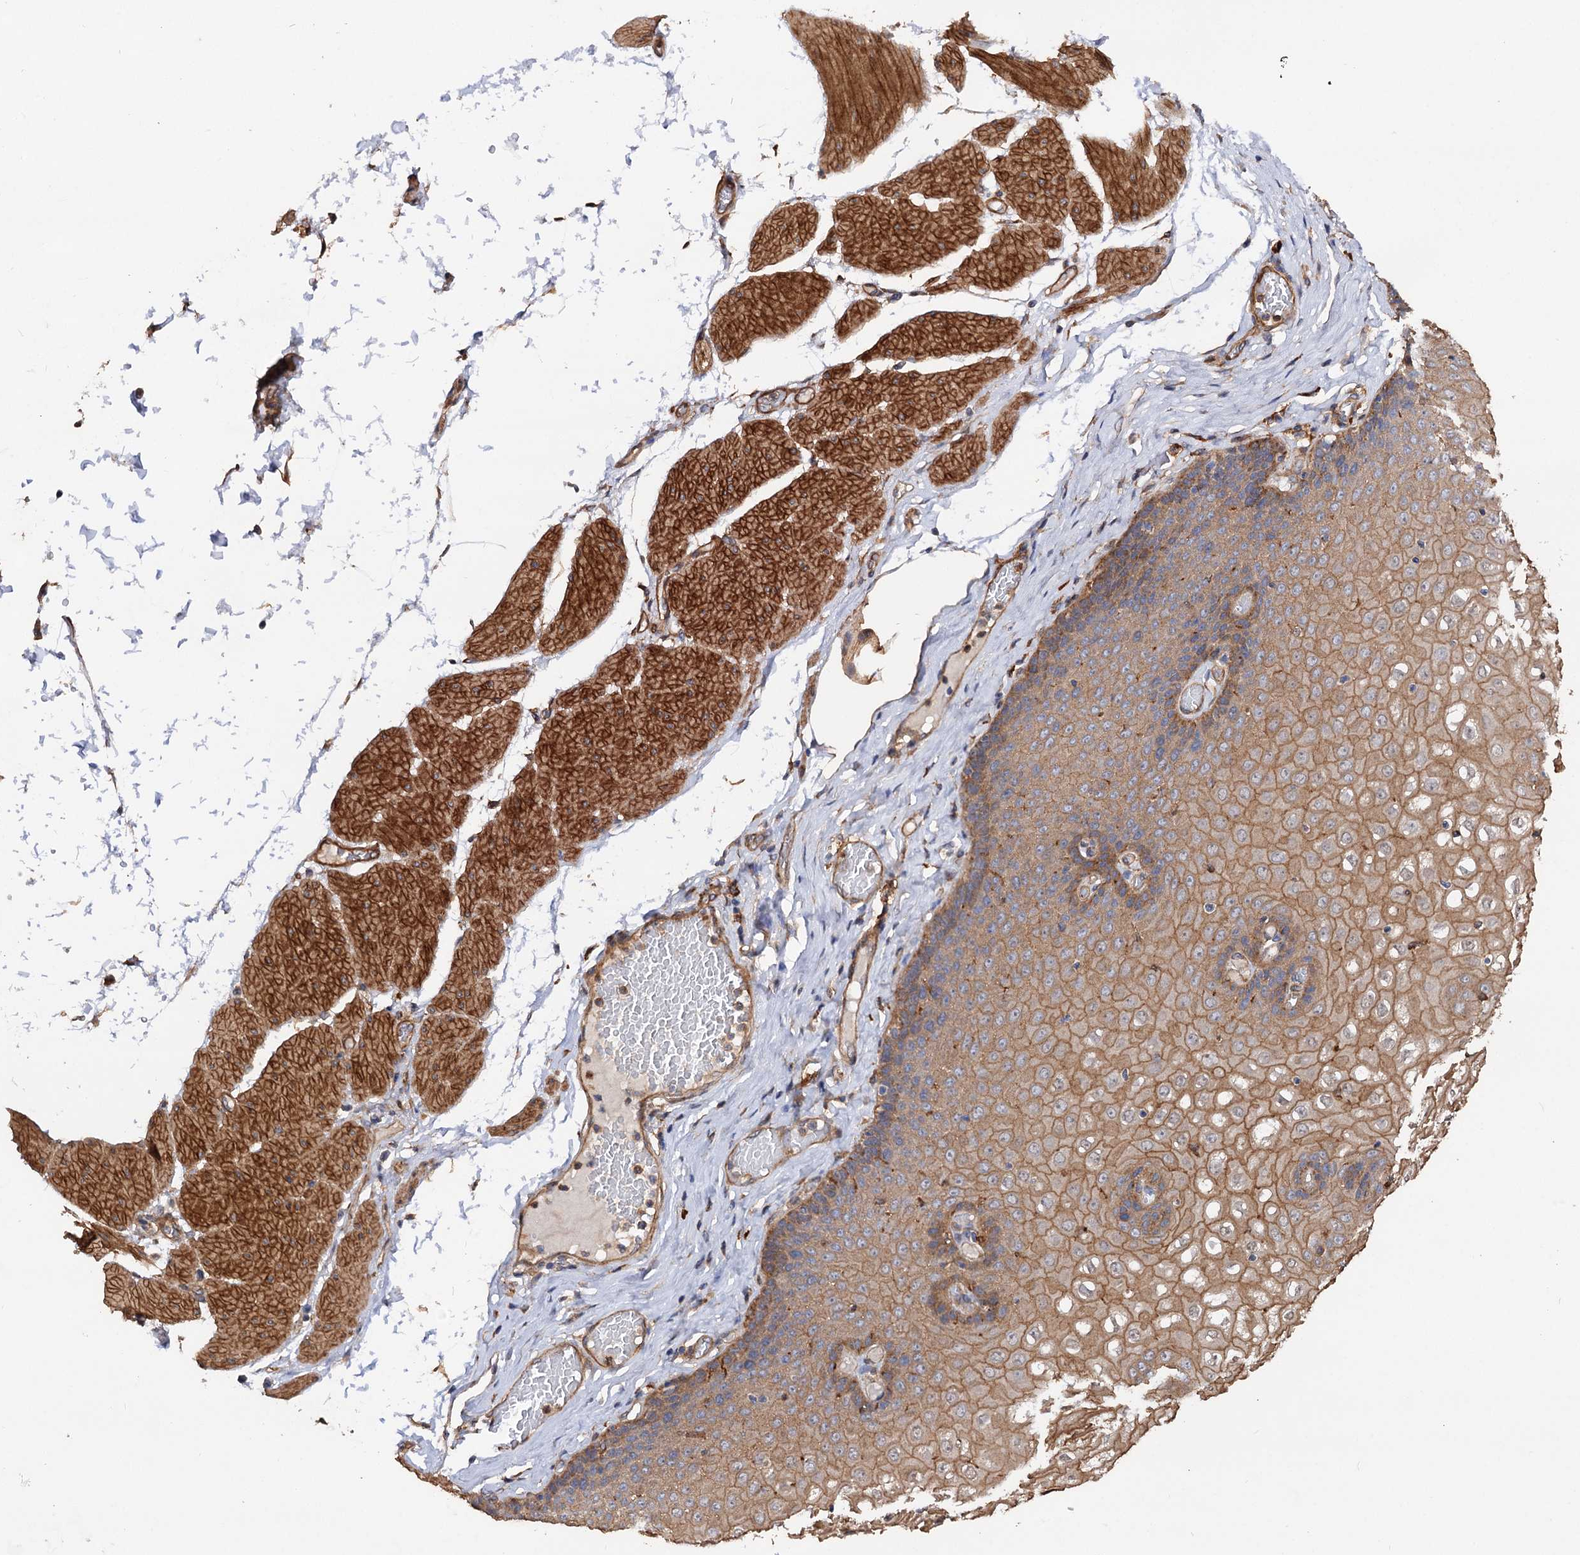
{"staining": {"intensity": "moderate", "quantity": ">75%", "location": "cytoplasmic/membranous"}, "tissue": "esophagus", "cell_type": "Squamous epithelial cells", "image_type": "normal", "snomed": [{"axis": "morphology", "description": "Normal tissue, NOS"}, {"axis": "topography", "description": "Esophagus"}], "caption": "A micrograph of human esophagus stained for a protein reveals moderate cytoplasmic/membranous brown staining in squamous epithelial cells.", "gene": "CSAD", "patient": {"sex": "male", "age": 60}}